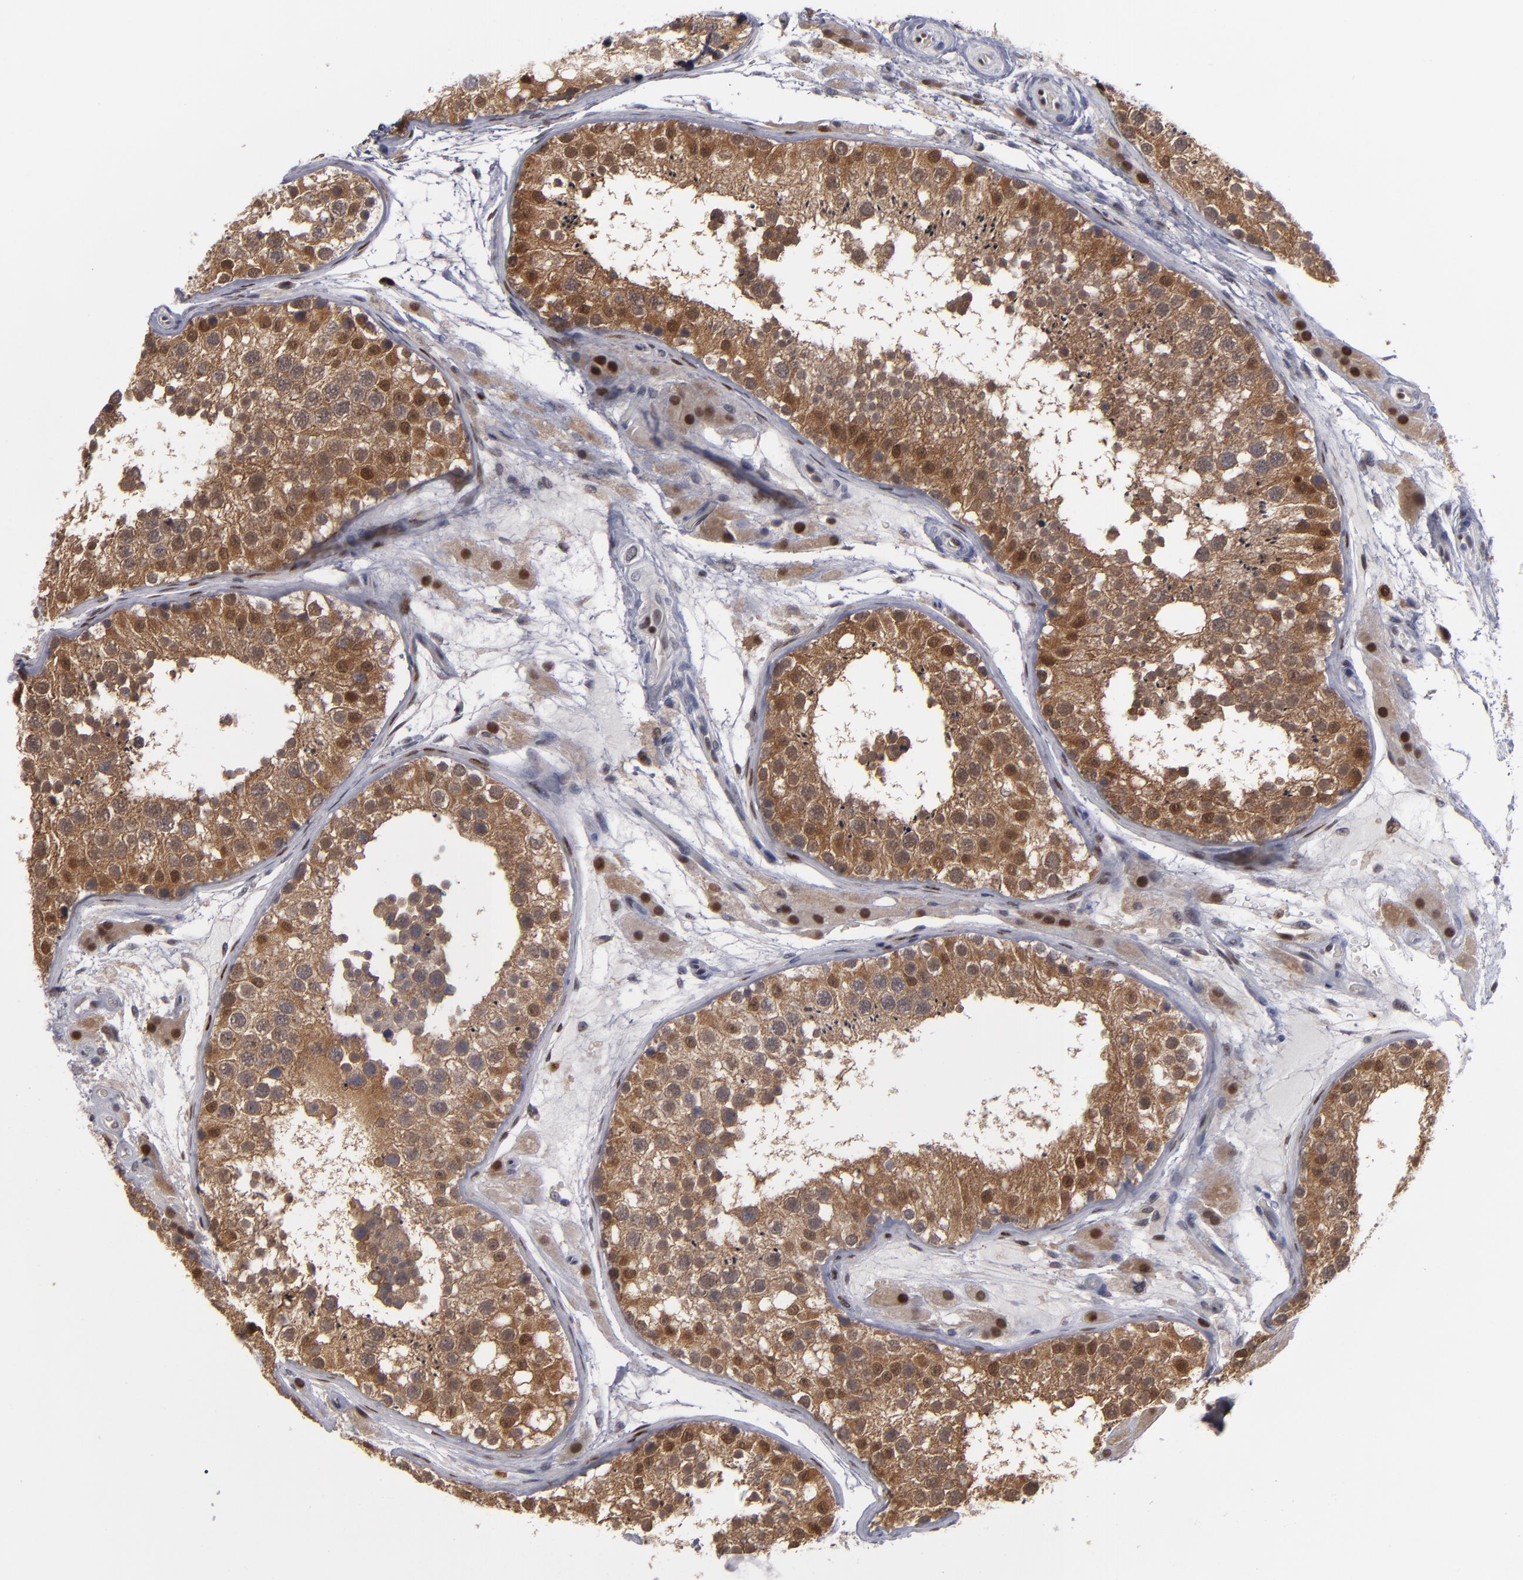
{"staining": {"intensity": "moderate", "quantity": ">75%", "location": "cytoplasmic/membranous,nuclear"}, "tissue": "testis", "cell_type": "Cells in seminiferous ducts", "image_type": "normal", "snomed": [{"axis": "morphology", "description": "Normal tissue, NOS"}, {"axis": "topography", "description": "Testis"}], "caption": "This histopathology image displays benign testis stained with immunohistochemistry to label a protein in brown. The cytoplasmic/membranous,nuclear of cells in seminiferous ducts show moderate positivity for the protein. Nuclei are counter-stained blue.", "gene": "GSR", "patient": {"sex": "male", "age": 26}}